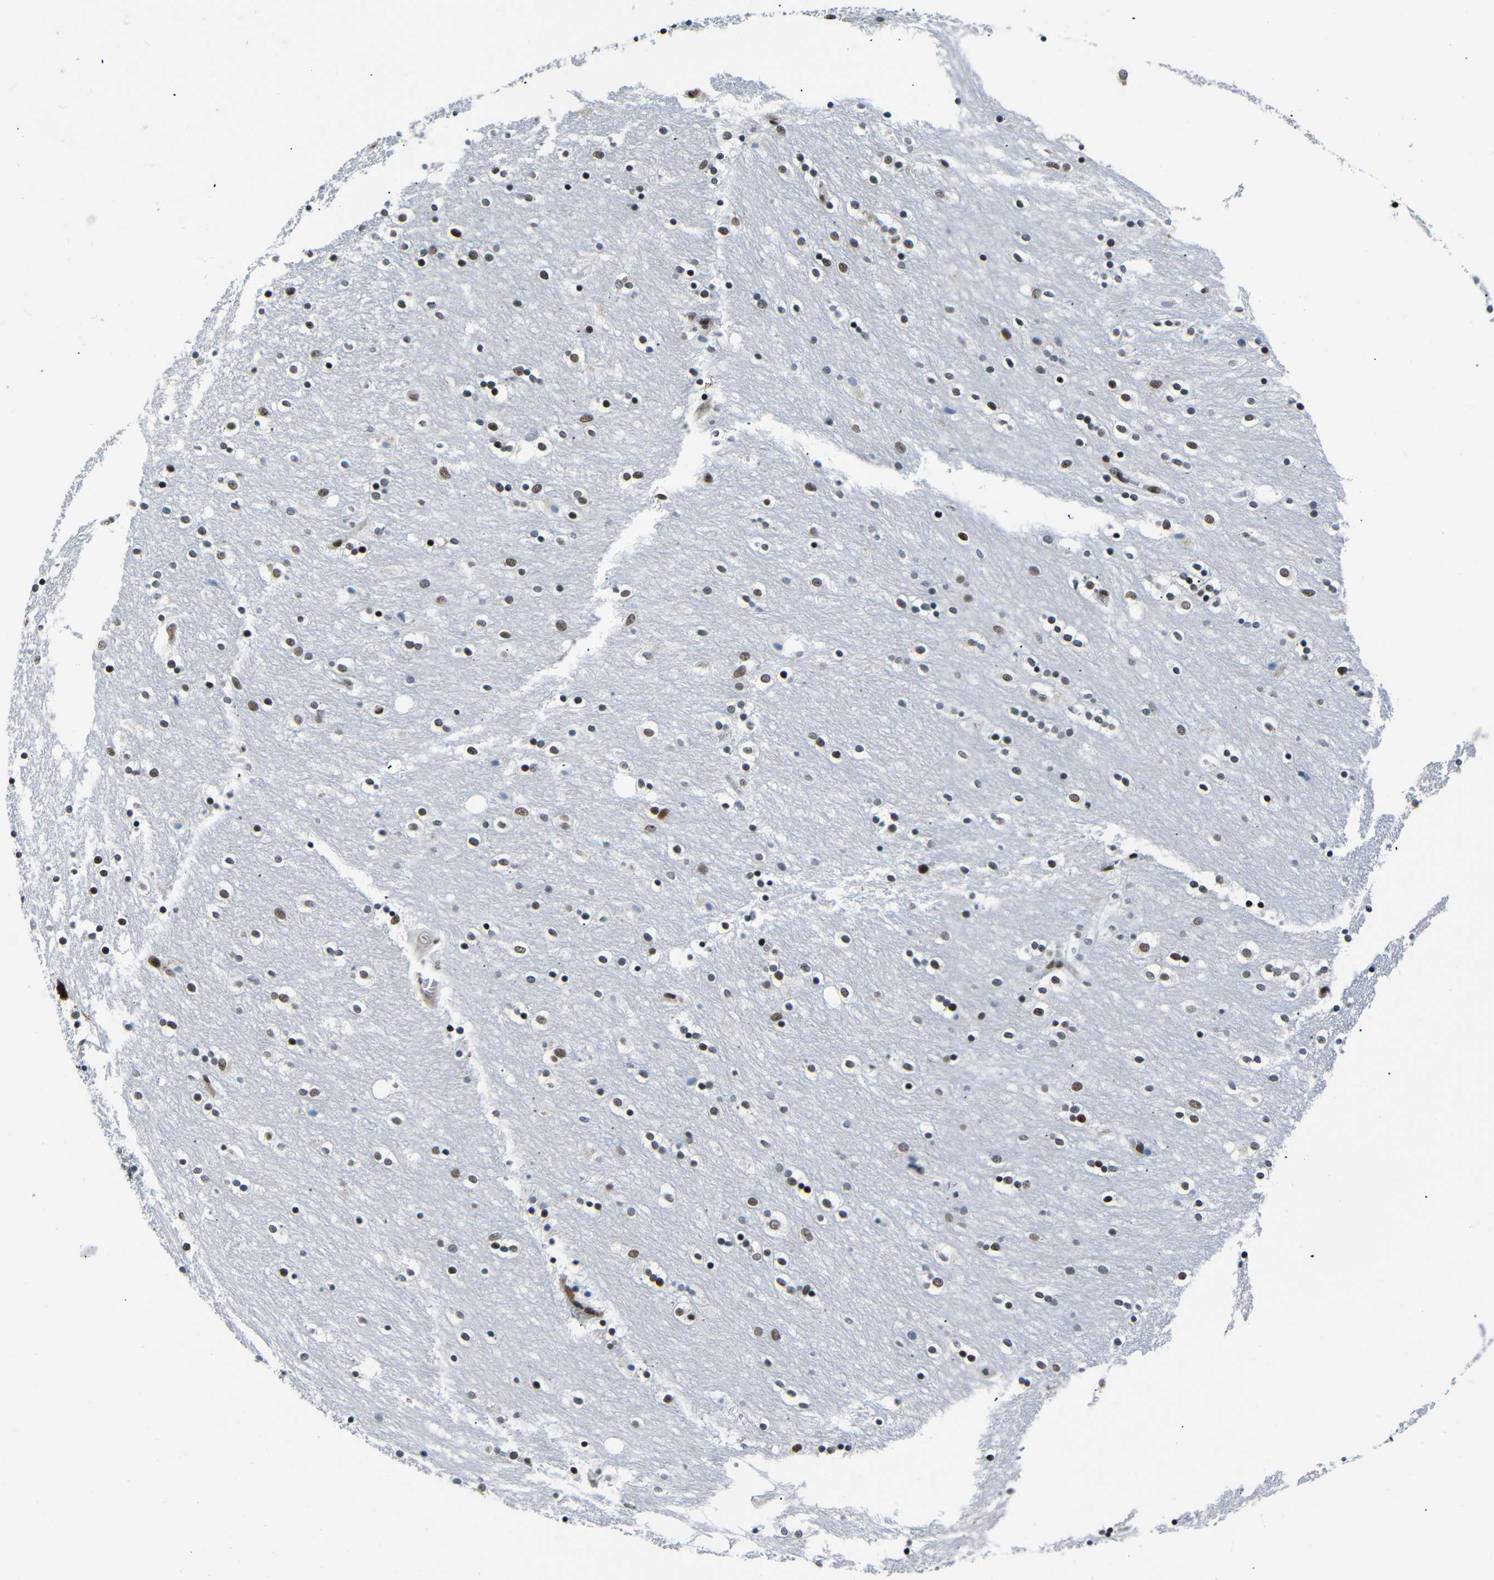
{"staining": {"intensity": "strong", "quantity": ">75%", "location": "nuclear"}, "tissue": "caudate", "cell_type": "Glial cells", "image_type": "normal", "snomed": [{"axis": "morphology", "description": "Normal tissue, NOS"}, {"axis": "topography", "description": "Lateral ventricle wall"}], "caption": "Strong nuclear expression for a protein is present in approximately >75% of glial cells of benign caudate using IHC.", "gene": "SETDB2", "patient": {"sex": "female", "age": 54}}